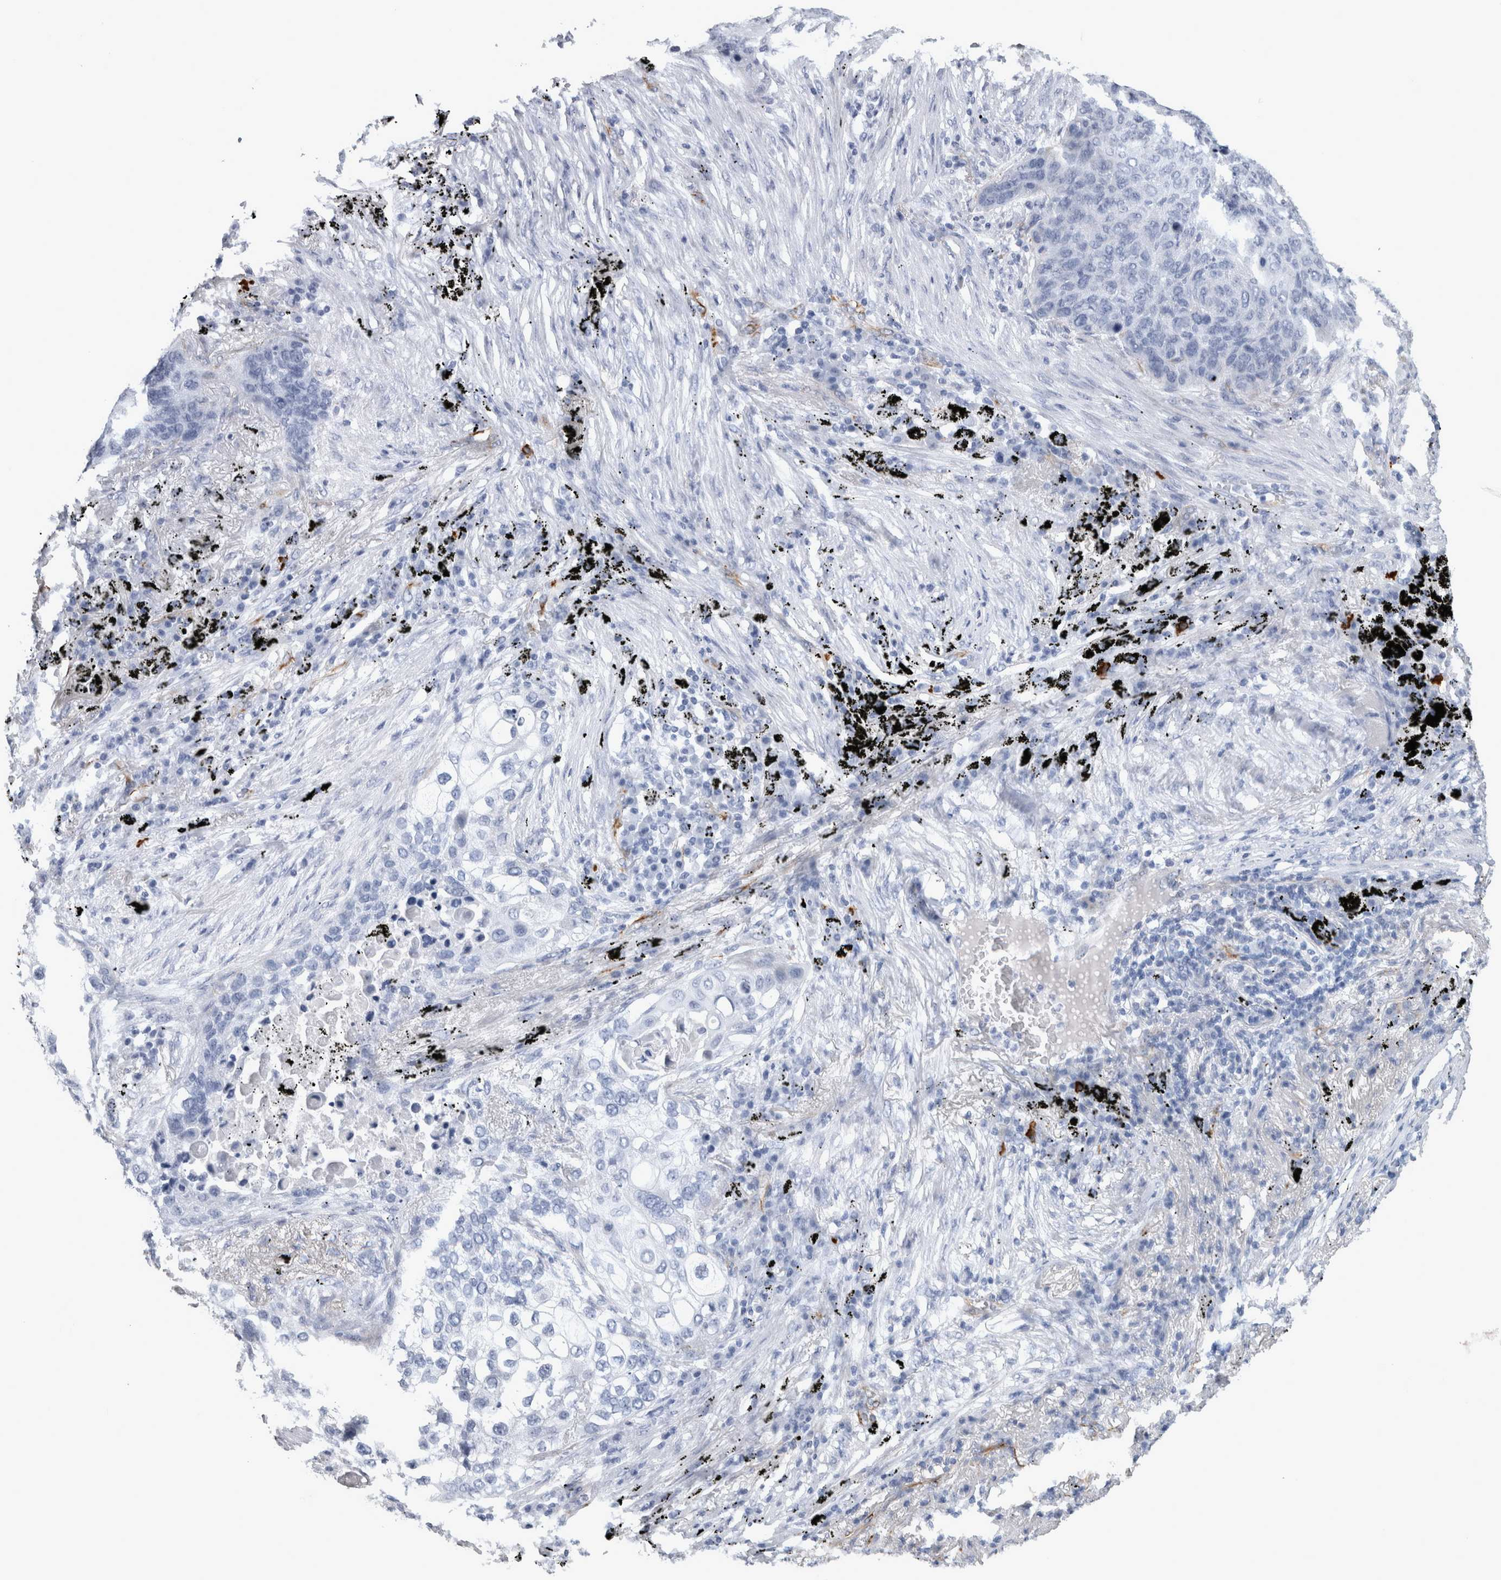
{"staining": {"intensity": "negative", "quantity": "none", "location": "none"}, "tissue": "lung cancer", "cell_type": "Tumor cells", "image_type": "cancer", "snomed": [{"axis": "morphology", "description": "Squamous cell carcinoma, NOS"}, {"axis": "topography", "description": "Lung"}], "caption": "This is a image of immunohistochemistry staining of lung cancer (squamous cell carcinoma), which shows no staining in tumor cells.", "gene": "VWDE", "patient": {"sex": "female", "age": 63}}